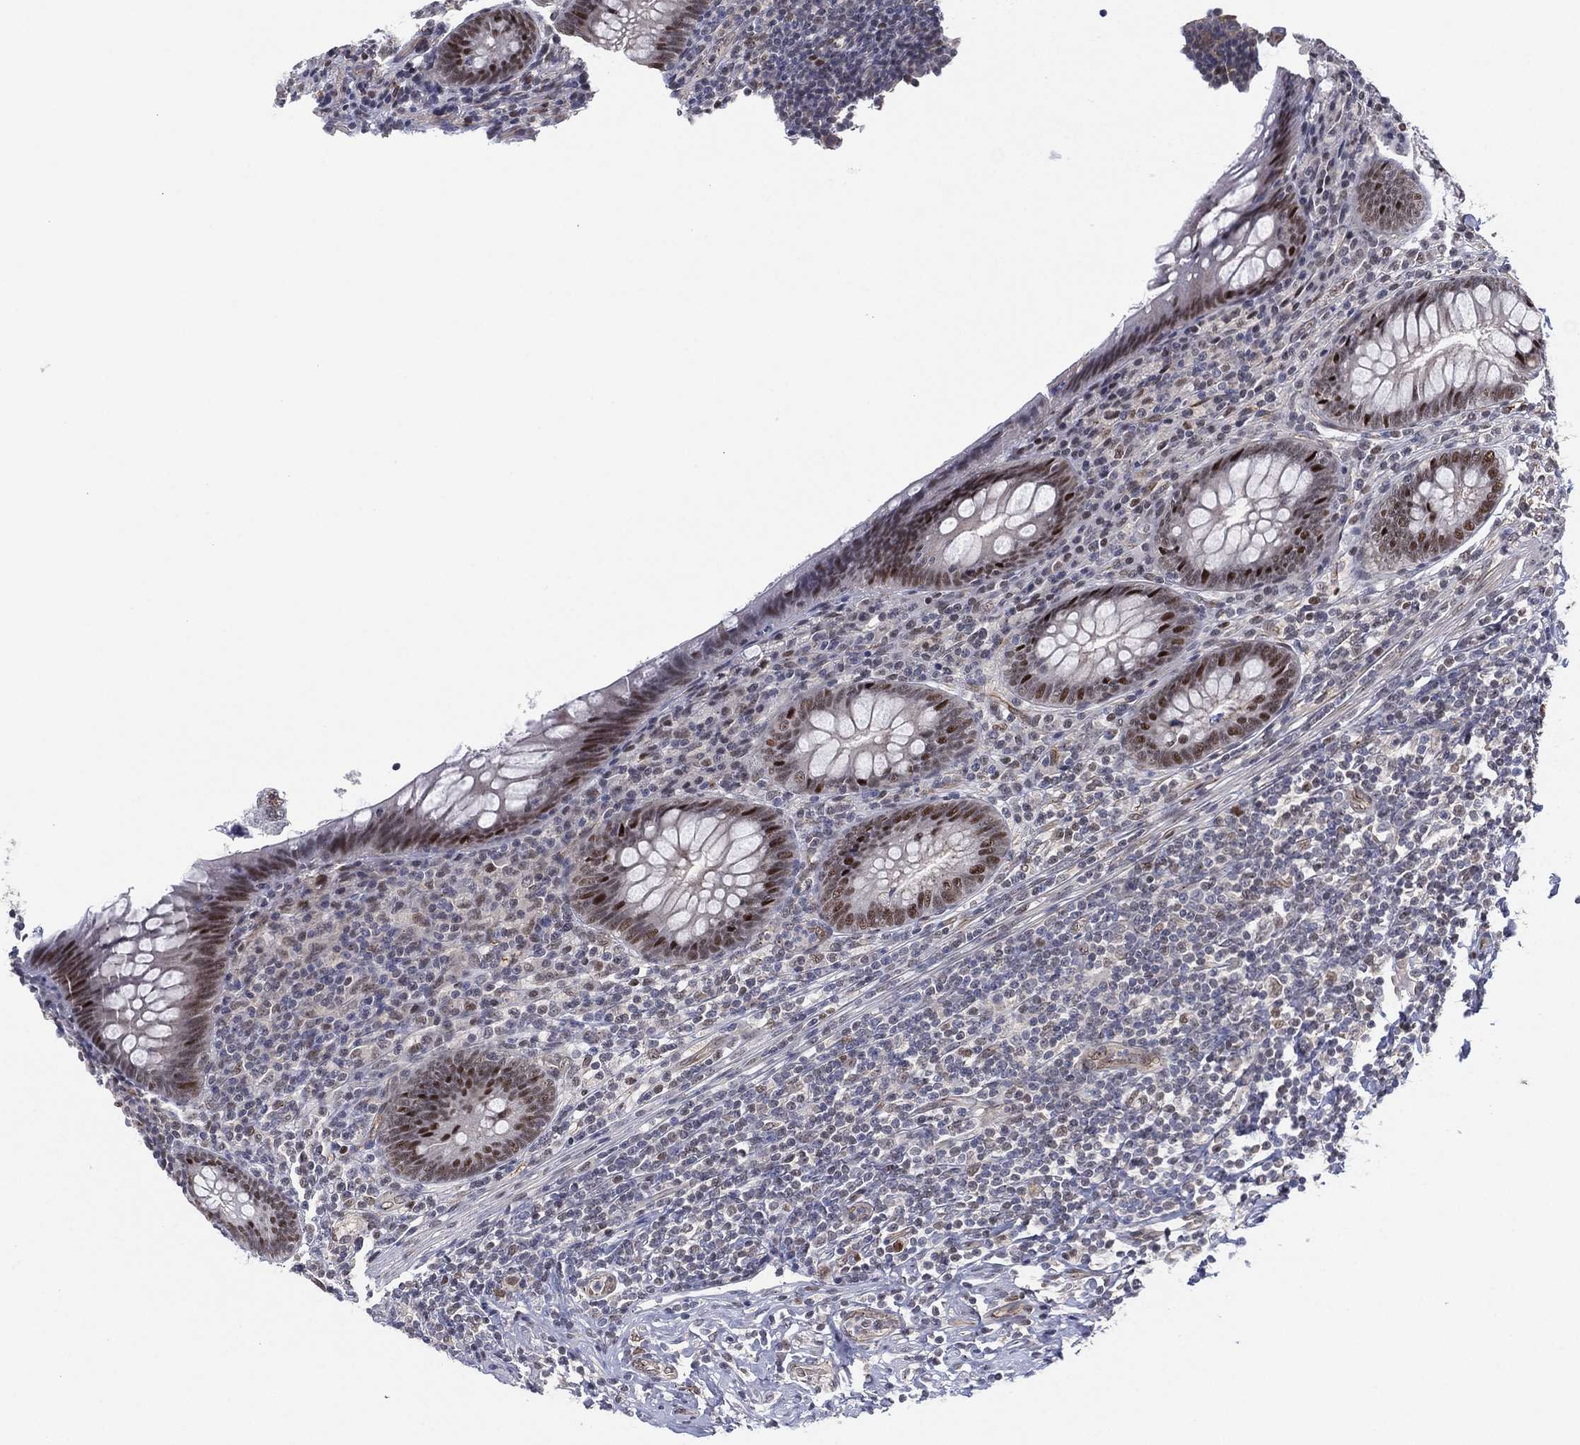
{"staining": {"intensity": "moderate", "quantity": "<25%", "location": "cytoplasmic/membranous,nuclear"}, "tissue": "appendix", "cell_type": "Glandular cells", "image_type": "normal", "snomed": [{"axis": "morphology", "description": "Normal tissue, NOS"}, {"axis": "topography", "description": "Appendix"}], "caption": "A histopathology image of human appendix stained for a protein exhibits moderate cytoplasmic/membranous,nuclear brown staining in glandular cells.", "gene": "GSE1", "patient": {"sex": "male", "age": 47}}